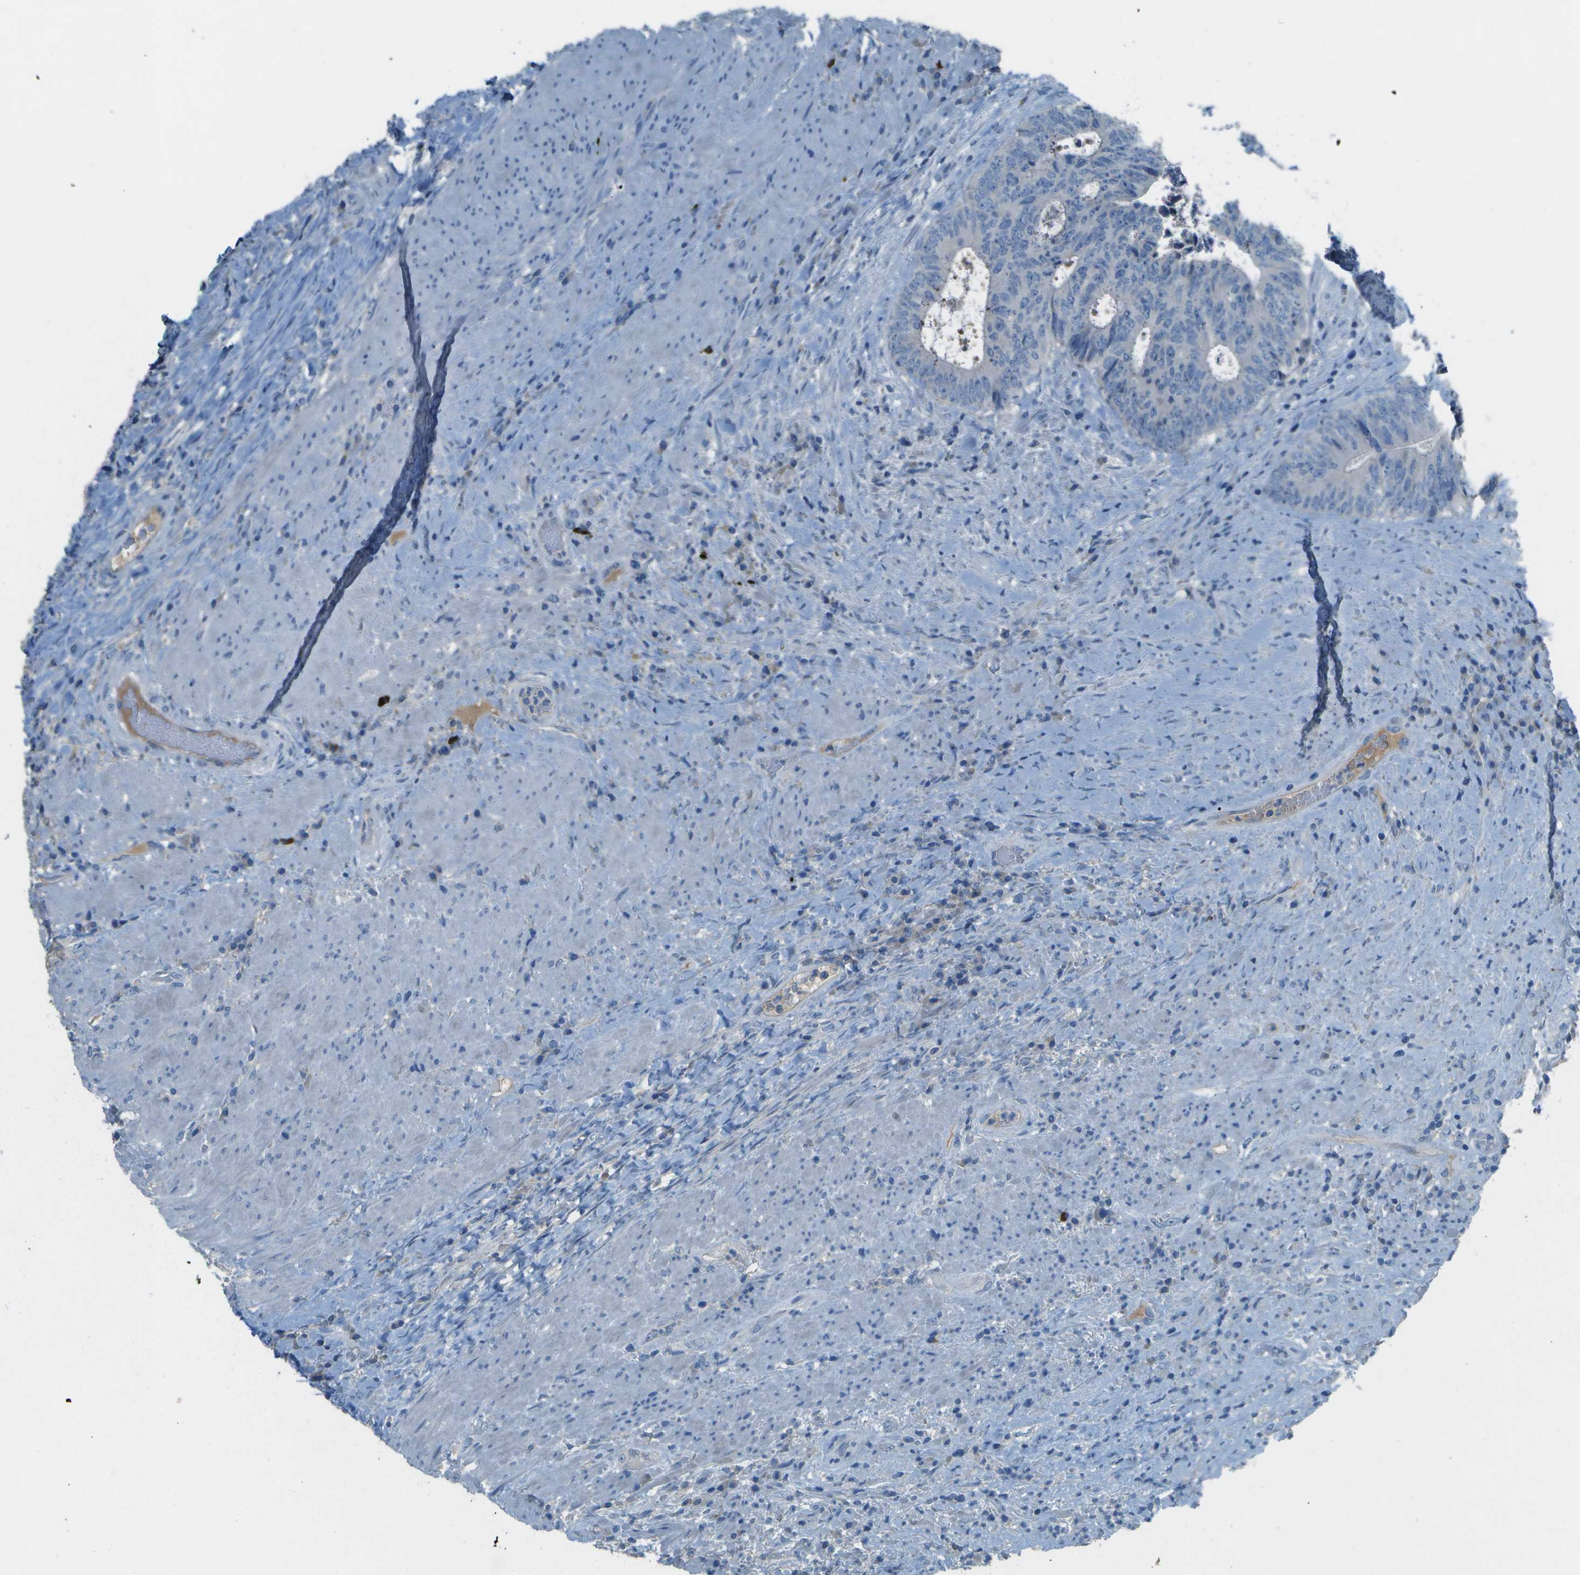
{"staining": {"intensity": "negative", "quantity": "none", "location": "none"}, "tissue": "colorectal cancer", "cell_type": "Tumor cells", "image_type": "cancer", "snomed": [{"axis": "morphology", "description": "Adenocarcinoma, NOS"}, {"axis": "topography", "description": "Rectum"}], "caption": "A photomicrograph of human colorectal cancer is negative for staining in tumor cells. (Brightfield microscopy of DAB immunohistochemistry (IHC) at high magnification).", "gene": "LGI2", "patient": {"sex": "male", "age": 72}}